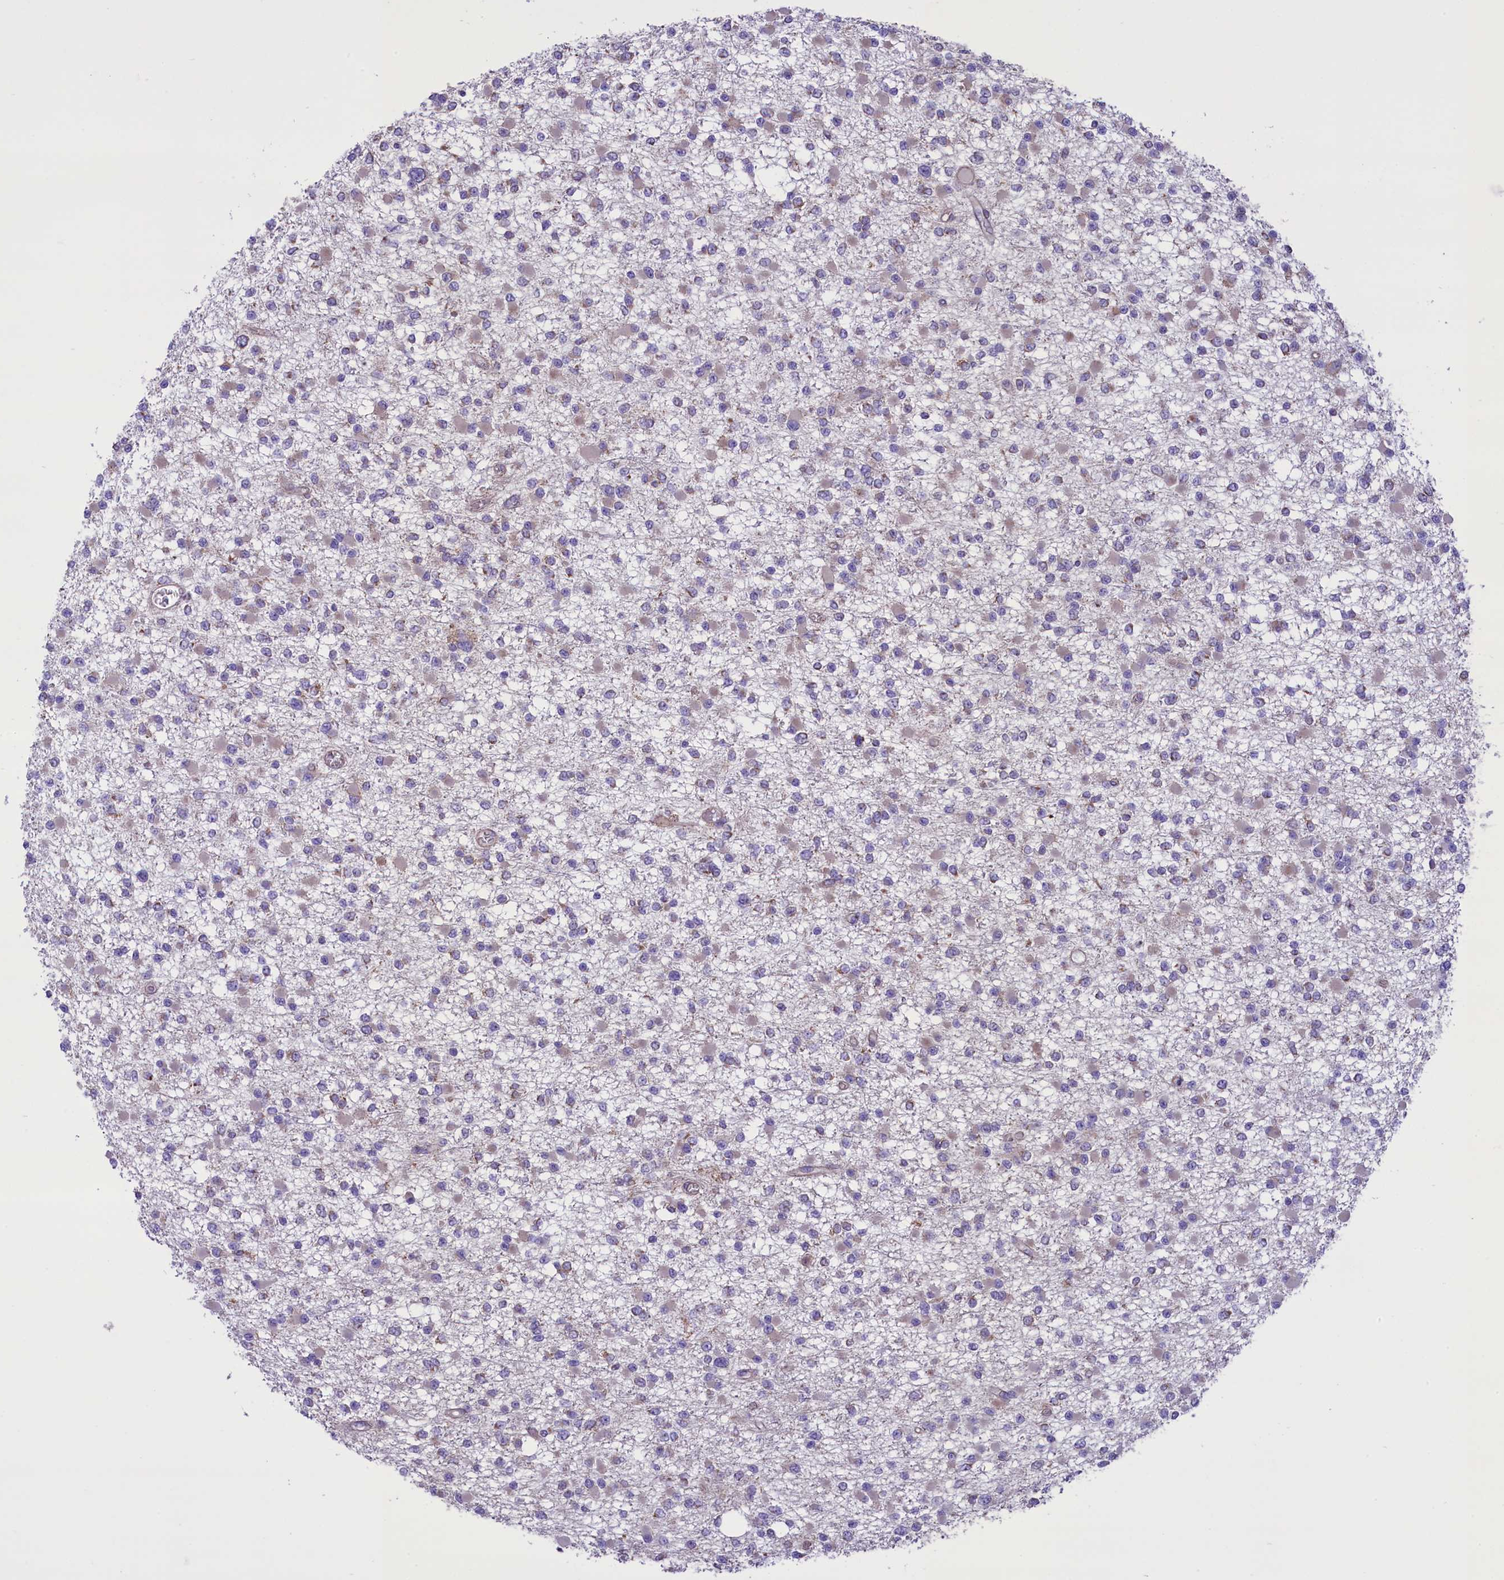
{"staining": {"intensity": "negative", "quantity": "none", "location": "none"}, "tissue": "glioma", "cell_type": "Tumor cells", "image_type": "cancer", "snomed": [{"axis": "morphology", "description": "Glioma, malignant, Low grade"}, {"axis": "topography", "description": "Brain"}], "caption": "Protein analysis of glioma displays no significant staining in tumor cells.", "gene": "PTPRU", "patient": {"sex": "female", "age": 22}}